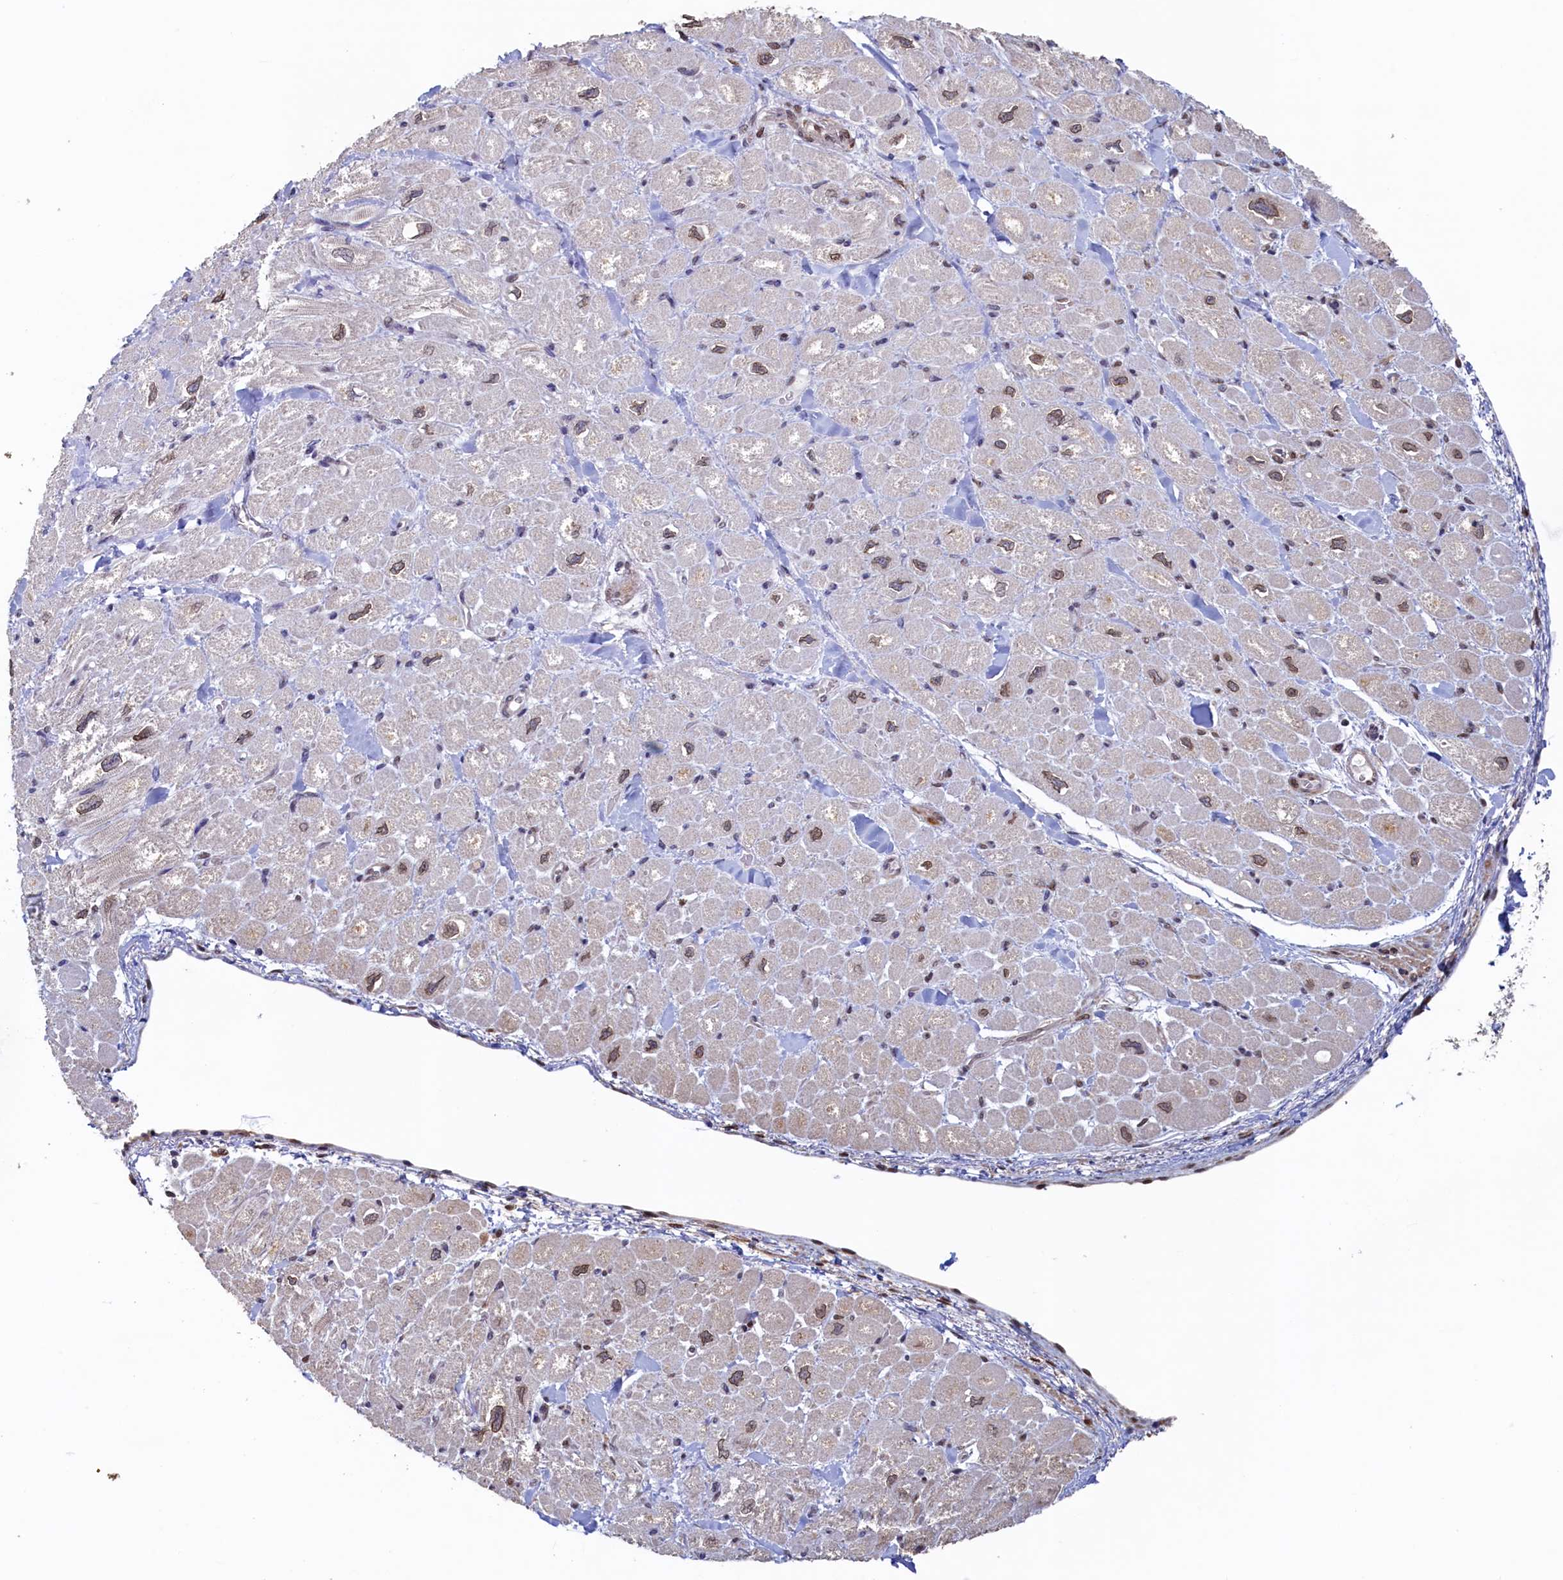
{"staining": {"intensity": "moderate", "quantity": "<25%", "location": "nuclear"}, "tissue": "heart muscle", "cell_type": "Cardiomyocytes", "image_type": "normal", "snomed": [{"axis": "morphology", "description": "Normal tissue, NOS"}, {"axis": "topography", "description": "Heart"}], "caption": "Cardiomyocytes display moderate nuclear staining in approximately <25% of cells in normal heart muscle. (Brightfield microscopy of DAB IHC at high magnification).", "gene": "AHCY", "patient": {"sex": "male", "age": 65}}